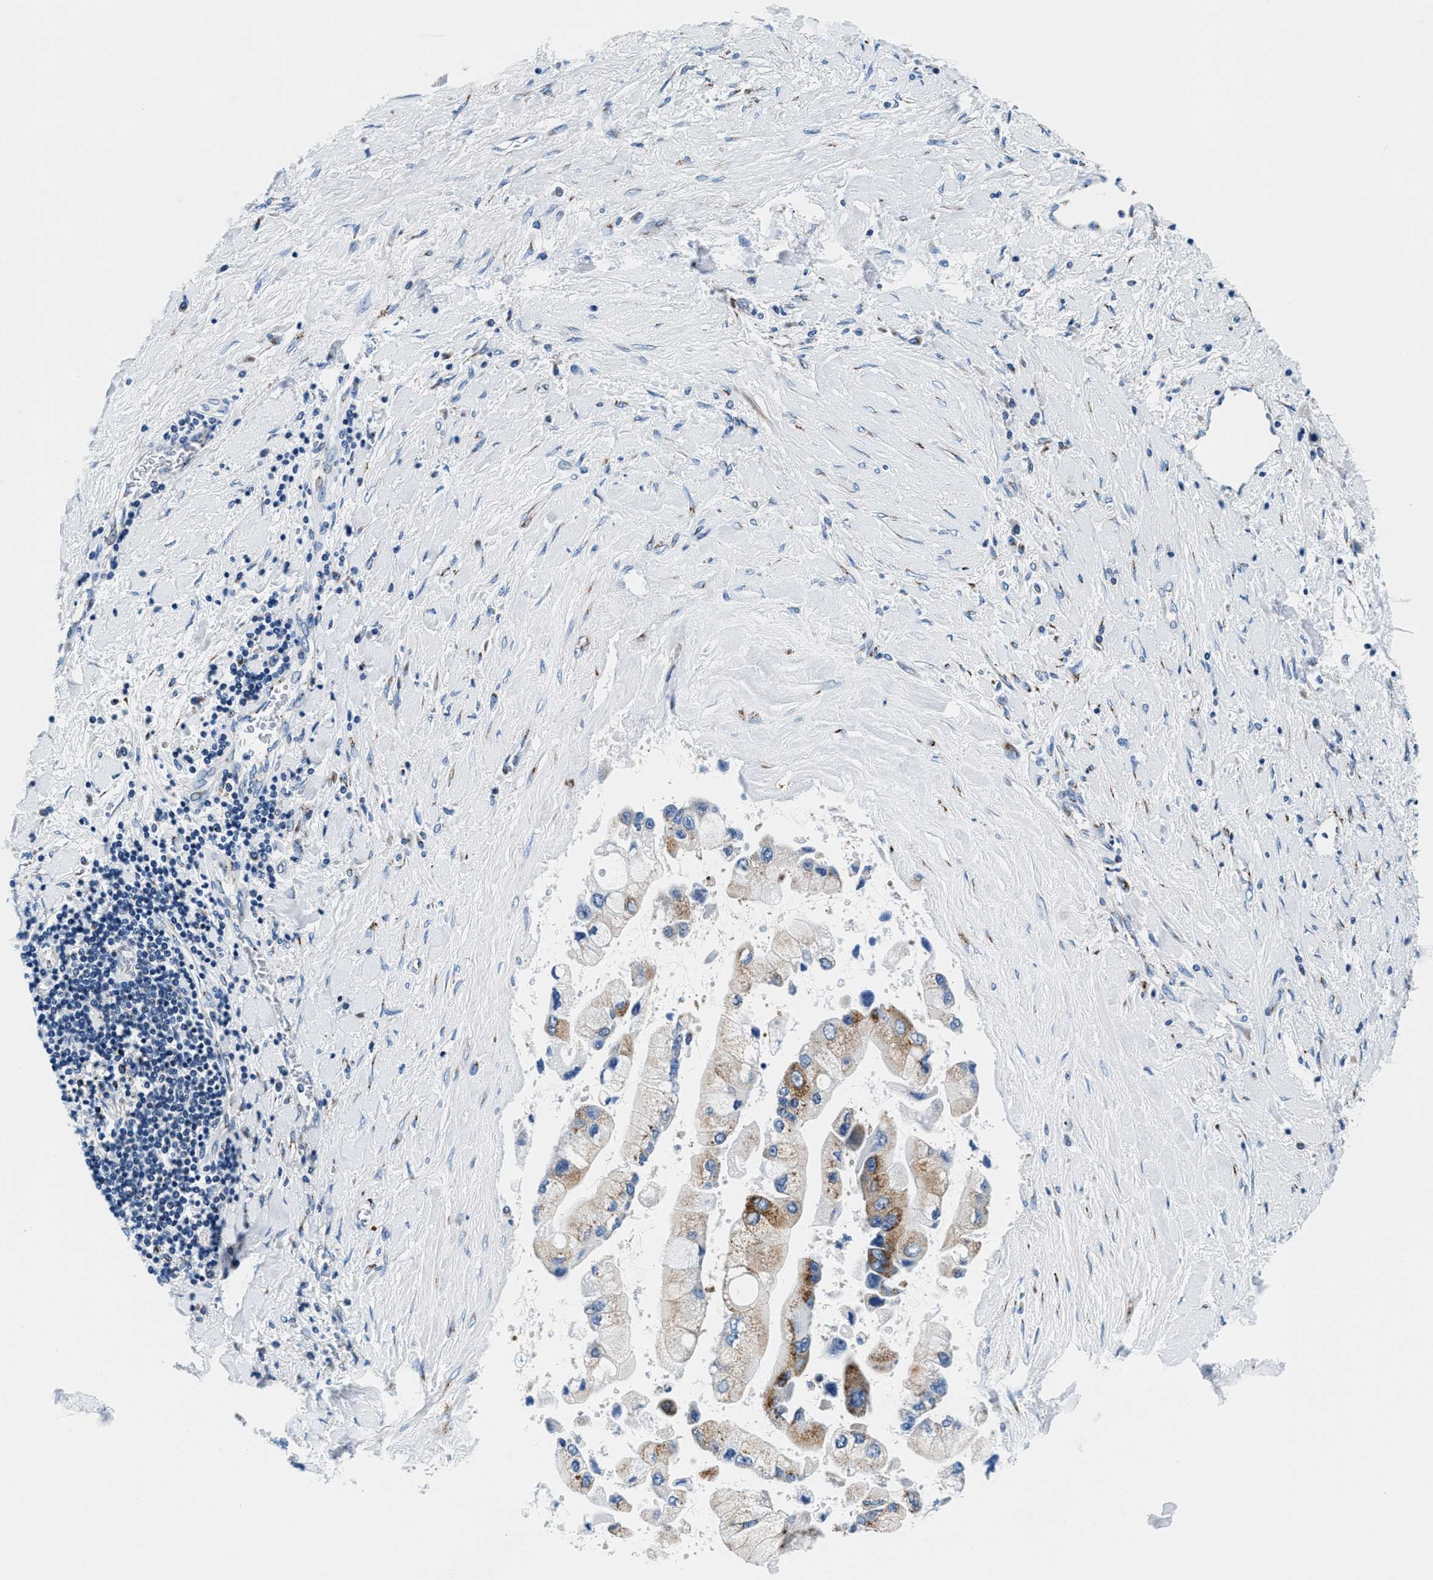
{"staining": {"intensity": "moderate", "quantity": "<25%", "location": "cytoplasmic/membranous"}, "tissue": "liver cancer", "cell_type": "Tumor cells", "image_type": "cancer", "snomed": [{"axis": "morphology", "description": "Cholangiocarcinoma"}, {"axis": "topography", "description": "Liver"}], "caption": "Cholangiocarcinoma (liver) stained with immunohistochemistry (IHC) displays moderate cytoplasmic/membranous expression in about <25% of tumor cells. (brown staining indicates protein expression, while blue staining denotes nuclei).", "gene": "VPS53", "patient": {"sex": "male", "age": 50}}